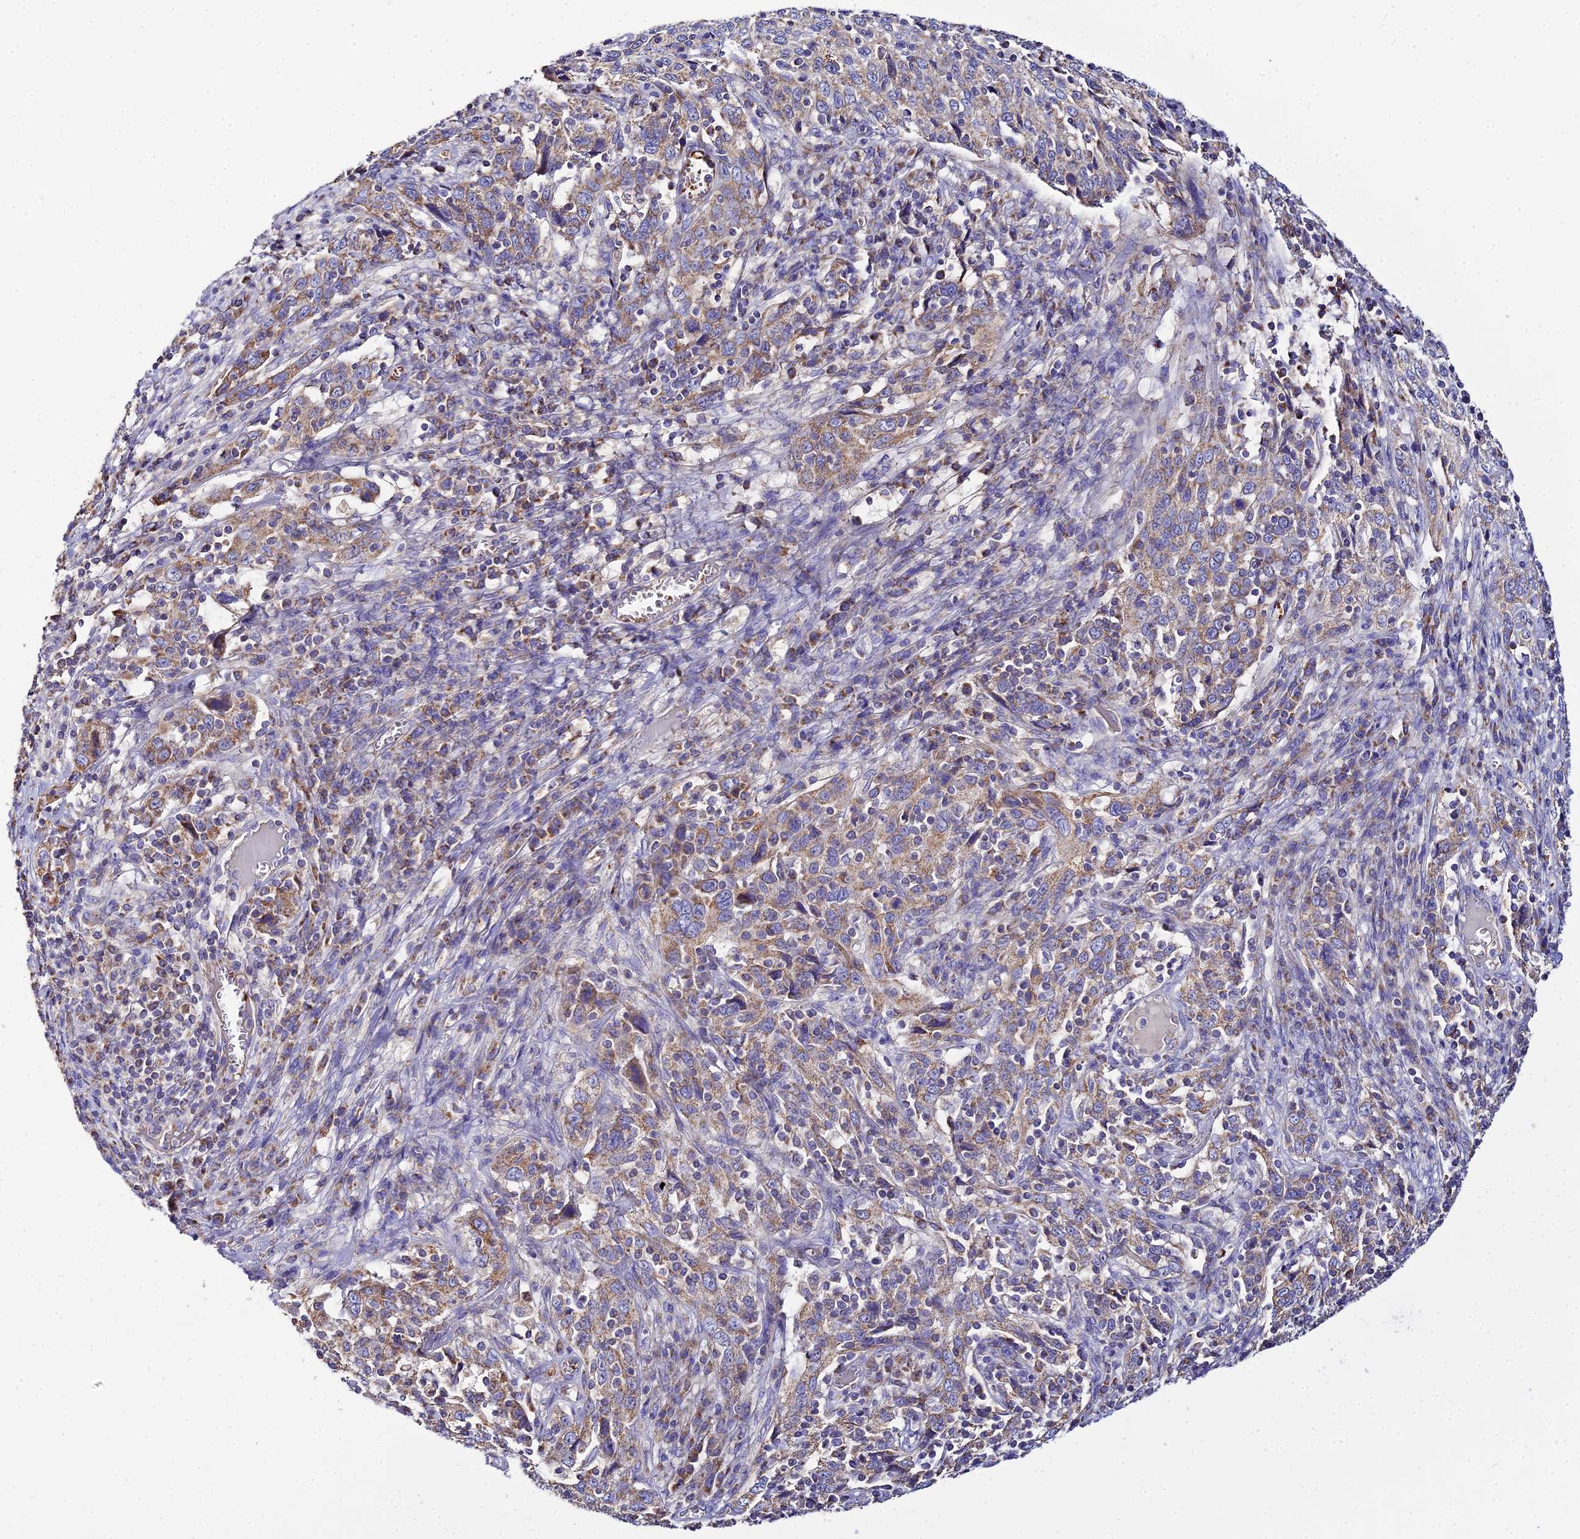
{"staining": {"intensity": "moderate", "quantity": ">75%", "location": "cytoplasmic/membranous"}, "tissue": "cervical cancer", "cell_type": "Tumor cells", "image_type": "cancer", "snomed": [{"axis": "morphology", "description": "Squamous cell carcinoma, NOS"}, {"axis": "topography", "description": "Cervix"}], "caption": "Immunohistochemical staining of squamous cell carcinoma (cervical) exhibits medium levels of moderate cytoplasmic/membranous protein expression in about >75% of tumor cells. Immunohistochemistry (ihc) stains the protein in brown and the nuclei are stained blue.", "gene": "TYW5", "patient": {"sex": "female", "age": 46}}